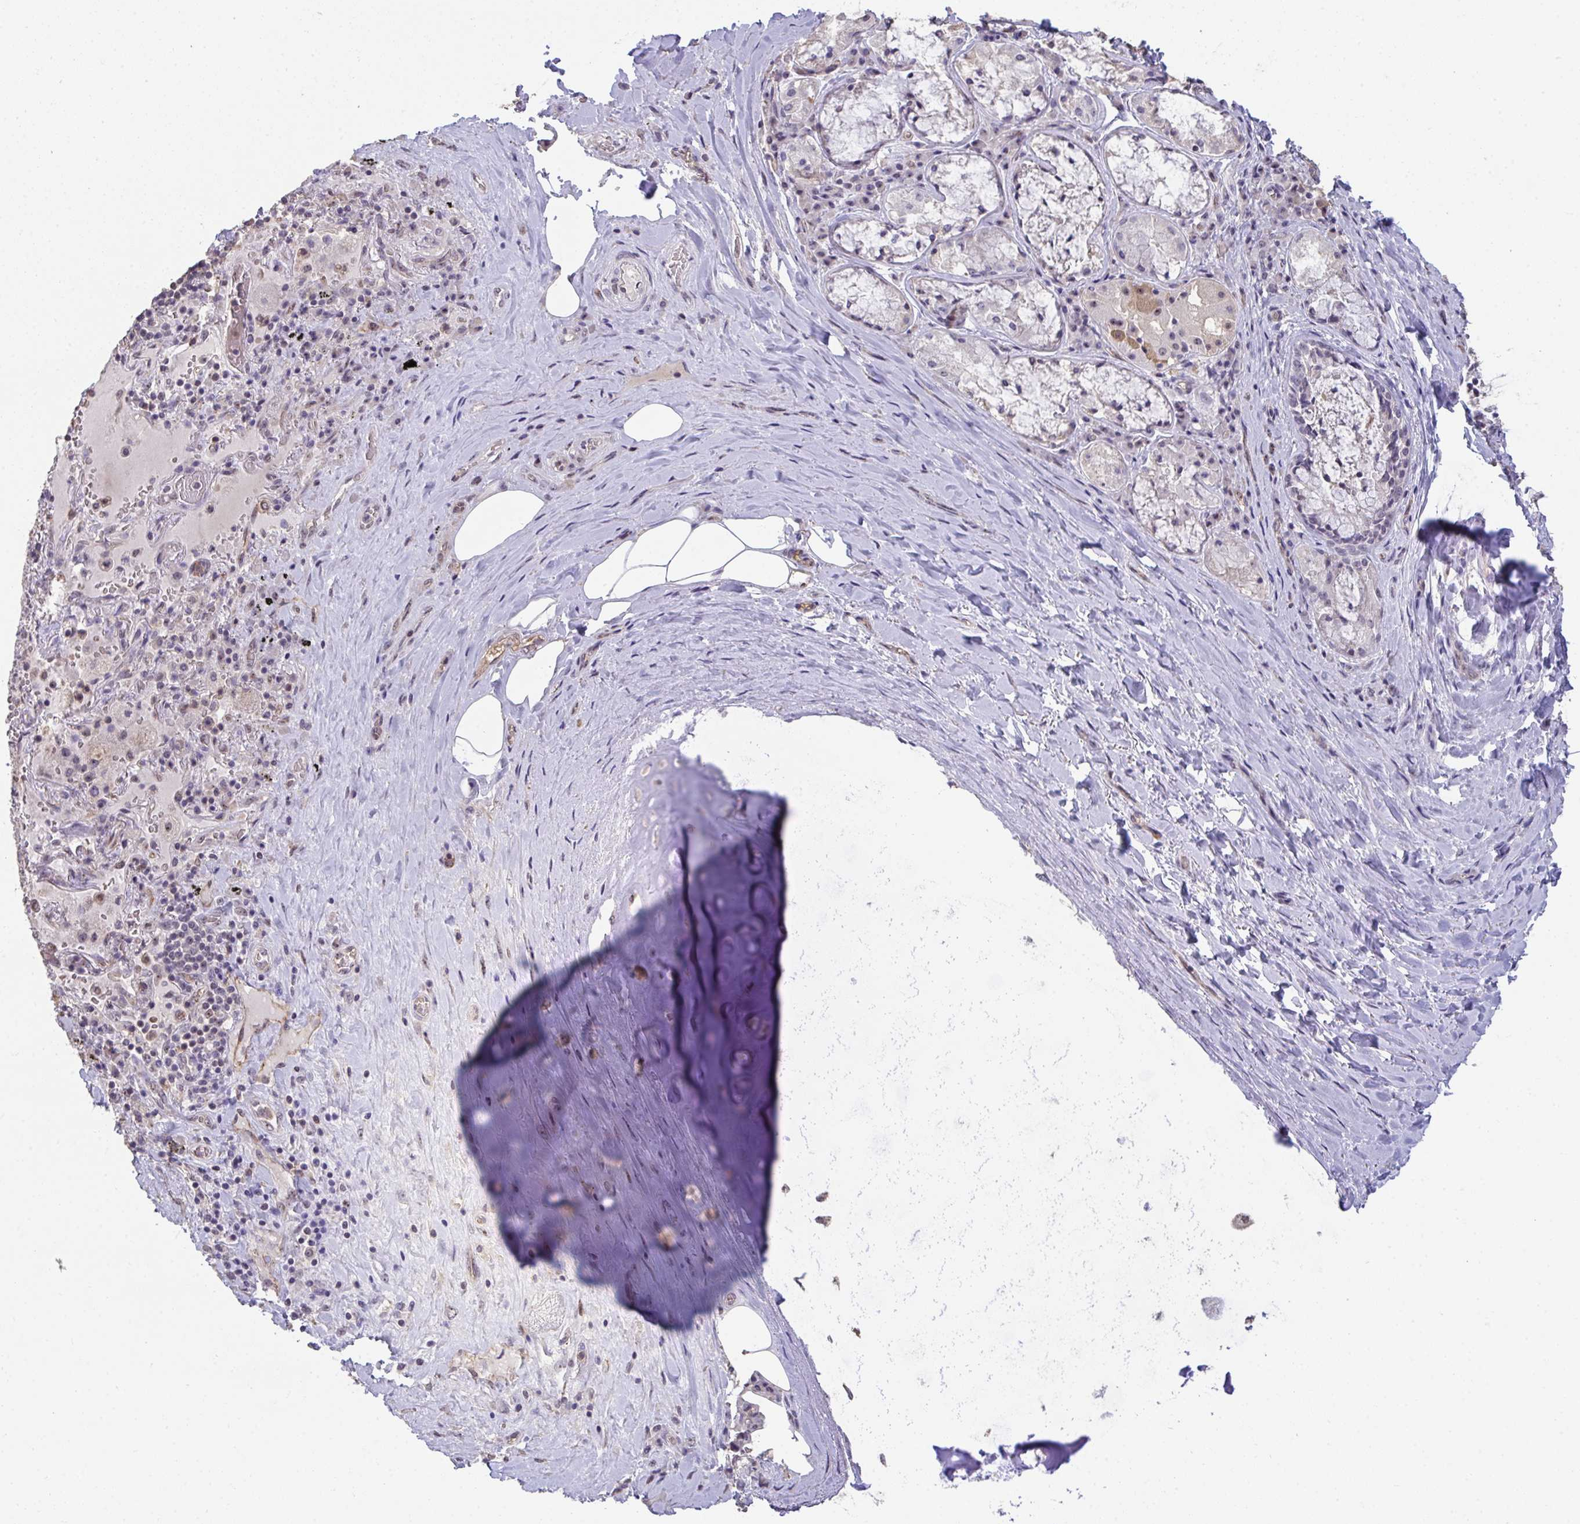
{"staining": {"intensity": "negative", "quantity": "none", "location": "none"}, "tissue": "adipose tissue", "cell_type": "Adipocytes", "image_type": "normal", "snomed": [{"axis": "morphology", "description": "Normal tissue, NOS"}, {"axis": "topography", "description": "Cartilage tissue"}, {"axis": "topography", "description": "Bronchus"}], "caption": "This histopathology image is of normal adipose tissue stained with IHC to label a protein in brown with the nuclei are counter-stained blue. There is no expression in adipocytes. Brightfield microscopy of IHC stained with DAB (brown) and hematoxylin (blue), captured at high magnification.", "gene": "SENP3", "patient": {"sex": "male", "age": 64}}